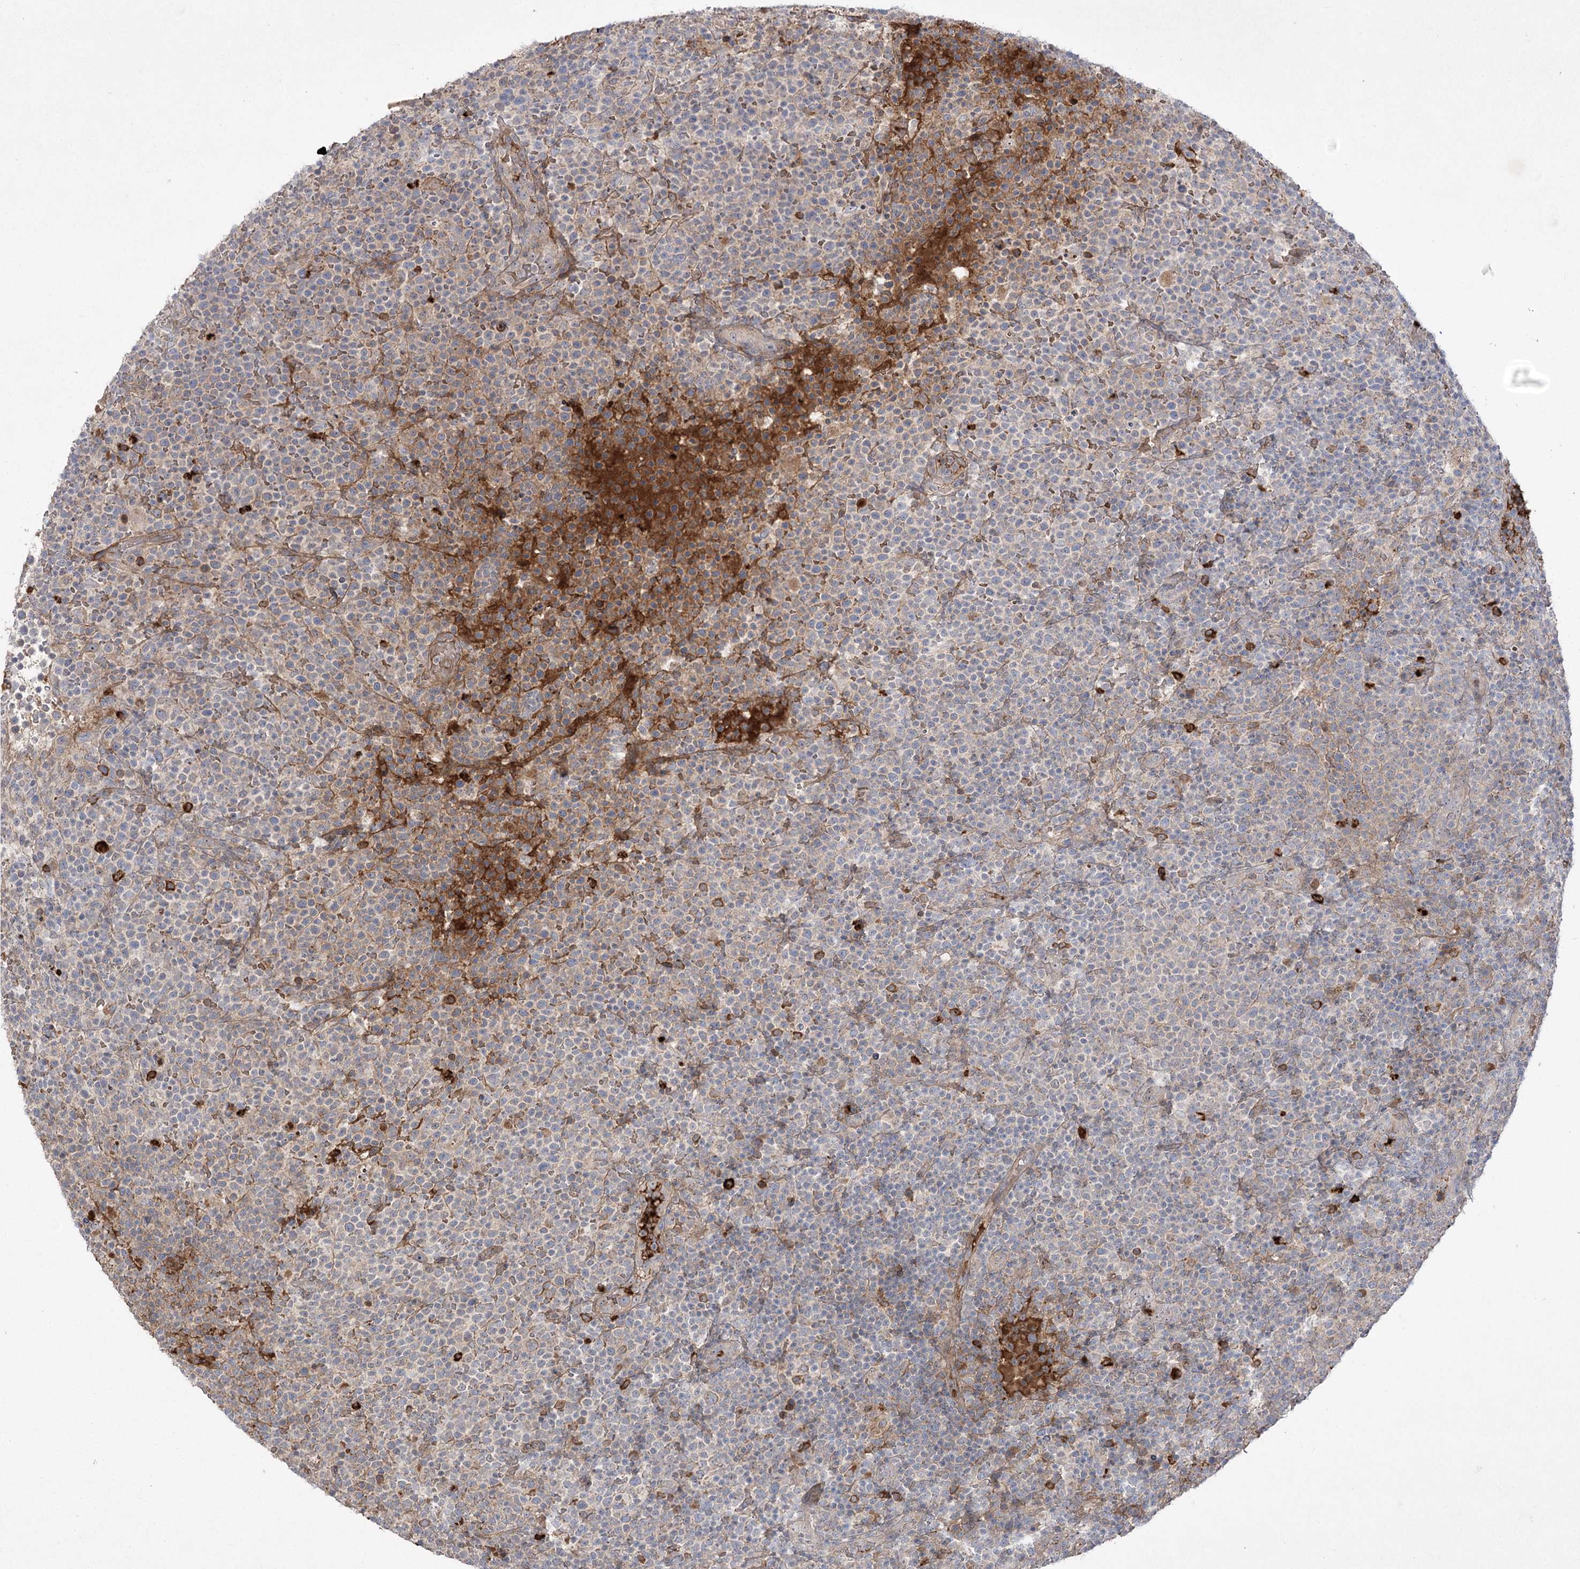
{"staining": {"intensity": "negative", "quantity": "none", "location": "none"}, "tissue": "lymphoma", "cell_type": "Tumor cells", "image_type": "cancer", "snomed": [{"axis": "morphology", "description": "Malignant lymphoma, non-Hodgkin's type, High grade"}, {"axis": "topography", "description": "Lymph node"}], "caption": "High-grade malignant lymphoma, non-Hodgkin's type was stained to show a protein in brown. There is no significant expression in tumor cells.", "gene": "PLEKHA5", "patient": {"sex": "male", "age": 61}}